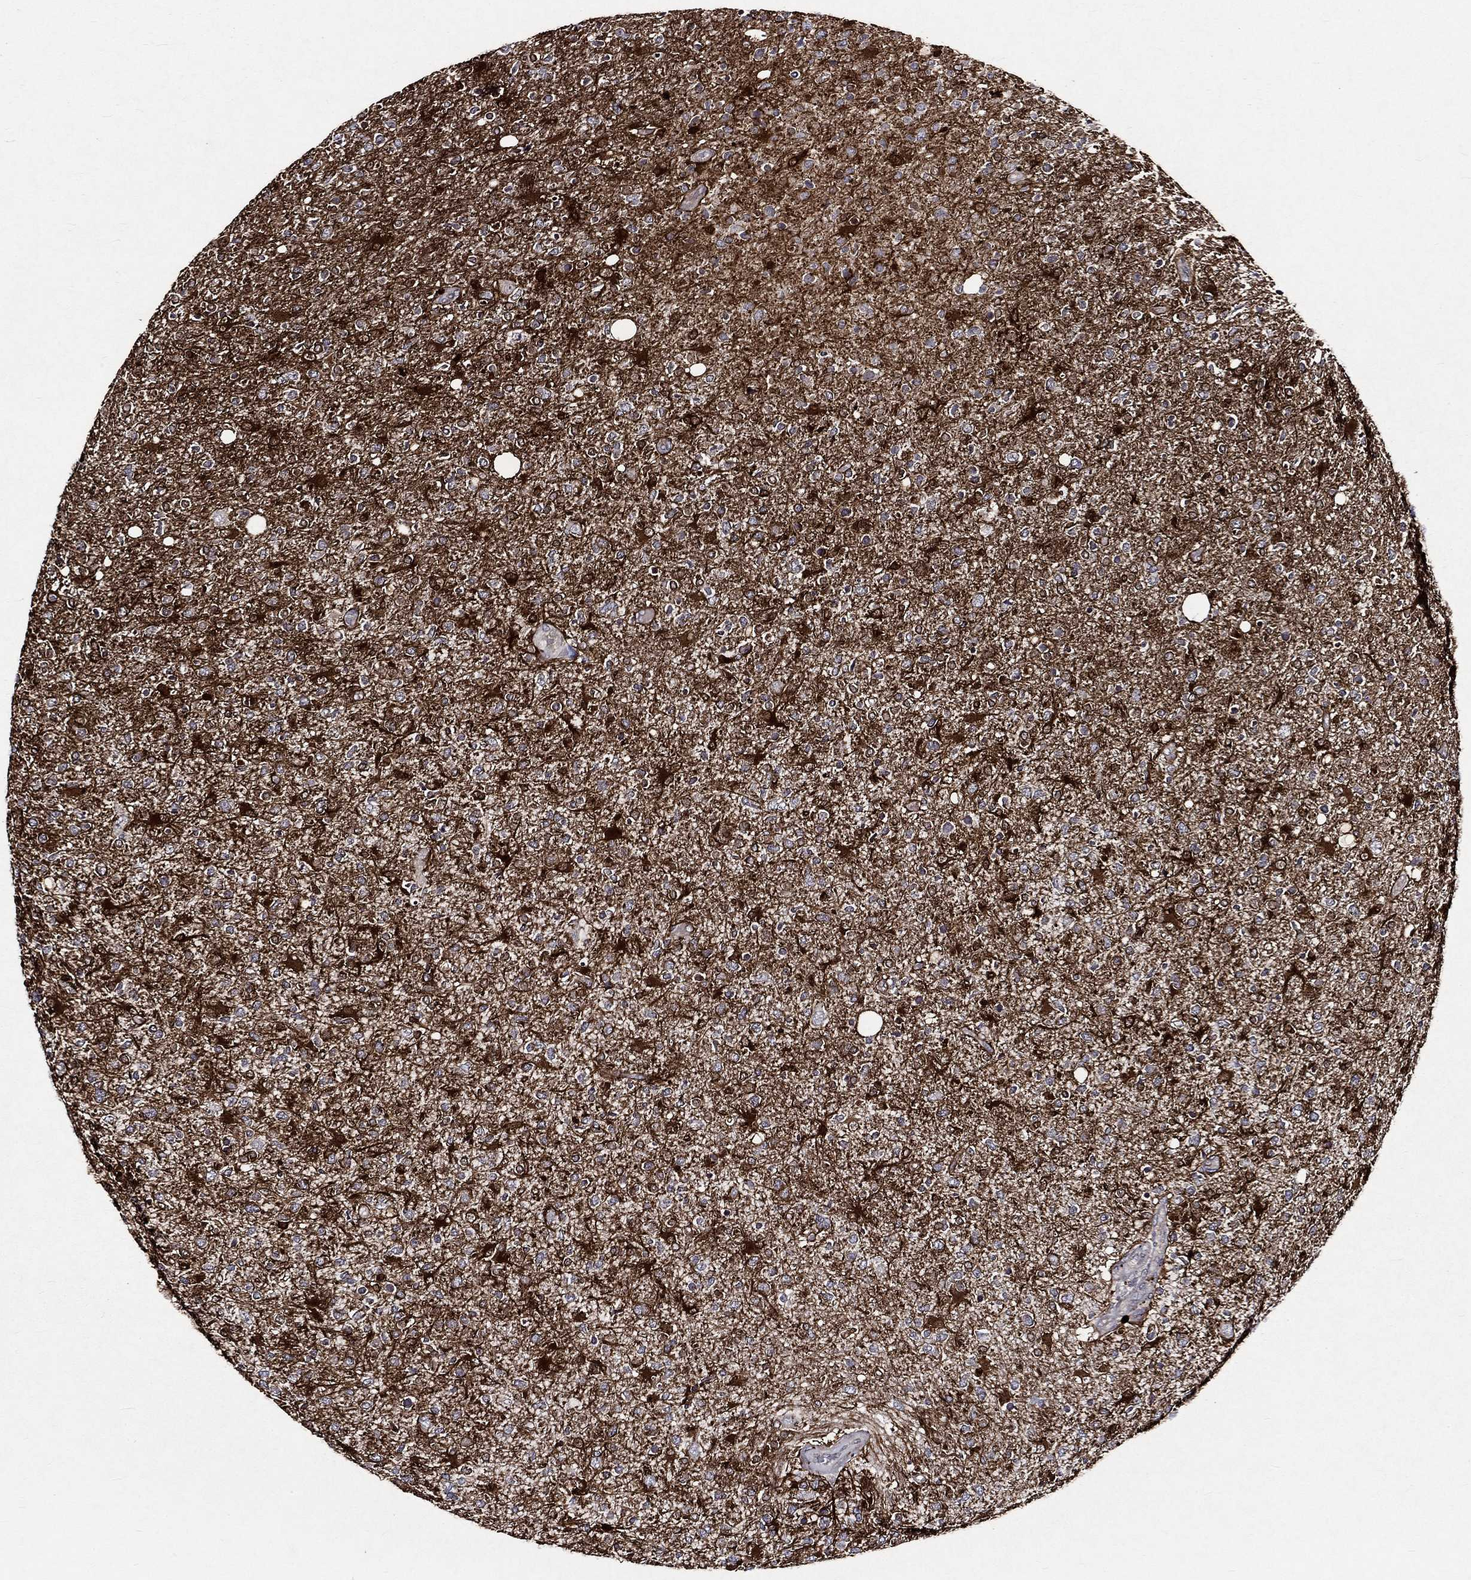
{"staining": {"intensity": "strong", "quantity": "25%-75%", "location": "cytoplasmic/membranous"}, "tissue": "glioma", "cell_type": "Tumor cells", "image_type": "cancer", "snomed": [{"axis": "morphology", "description": "Glioma, malignant, High grade"}, {"axis": "topography", "description": "Cerebral cortex"}], "caption": "Tumor cells display high levels of strong cytoplasmic/membranous staining in approximately 25%-75% of cells in glioma.", "gene": "CRYAB", "patient": {"sex": "male", "age": 70}}